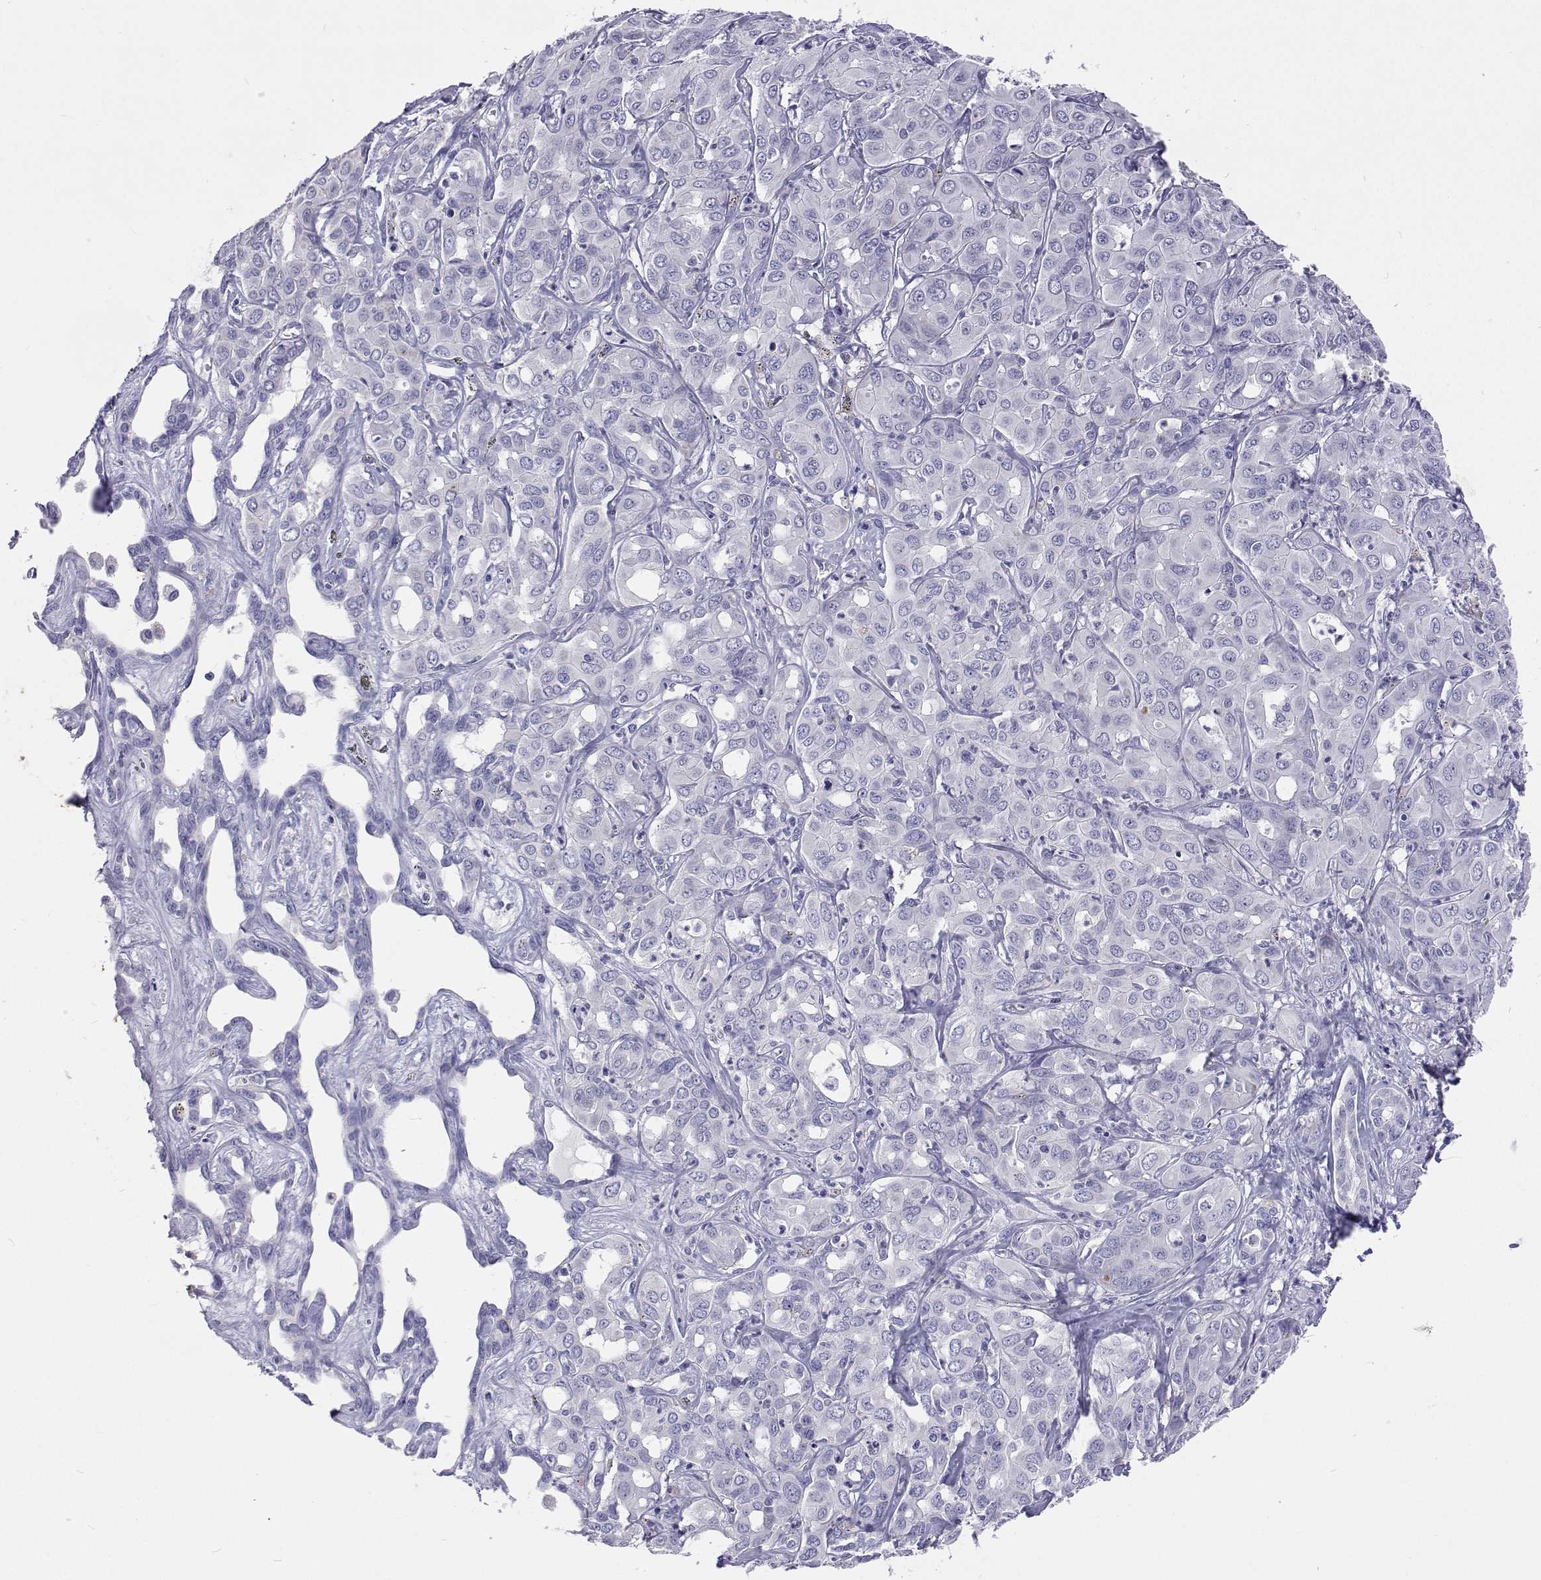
{"staining": {"intensity": "negative", "quantity": "none", "location": "none"}, "tissue": "liver cancer", "cell_type": "Tumor cells", "image_type": "cancer", "snomed": [{"axis": "morphology", "description": "Cholangiocarcinoma"}, {"axis": "topography", "description": "Liver"}], "caption": "An immunohistochemistry (IHC) photomicrograph of liver cholangiocarcinoma is shown. There is no staining in tumor cells of liver cholangiocarcinoma. (DAB immunohistochemistry, high magnification).", "gene": "UMODL1", "patient": {"sex": "female", "age": 60}}